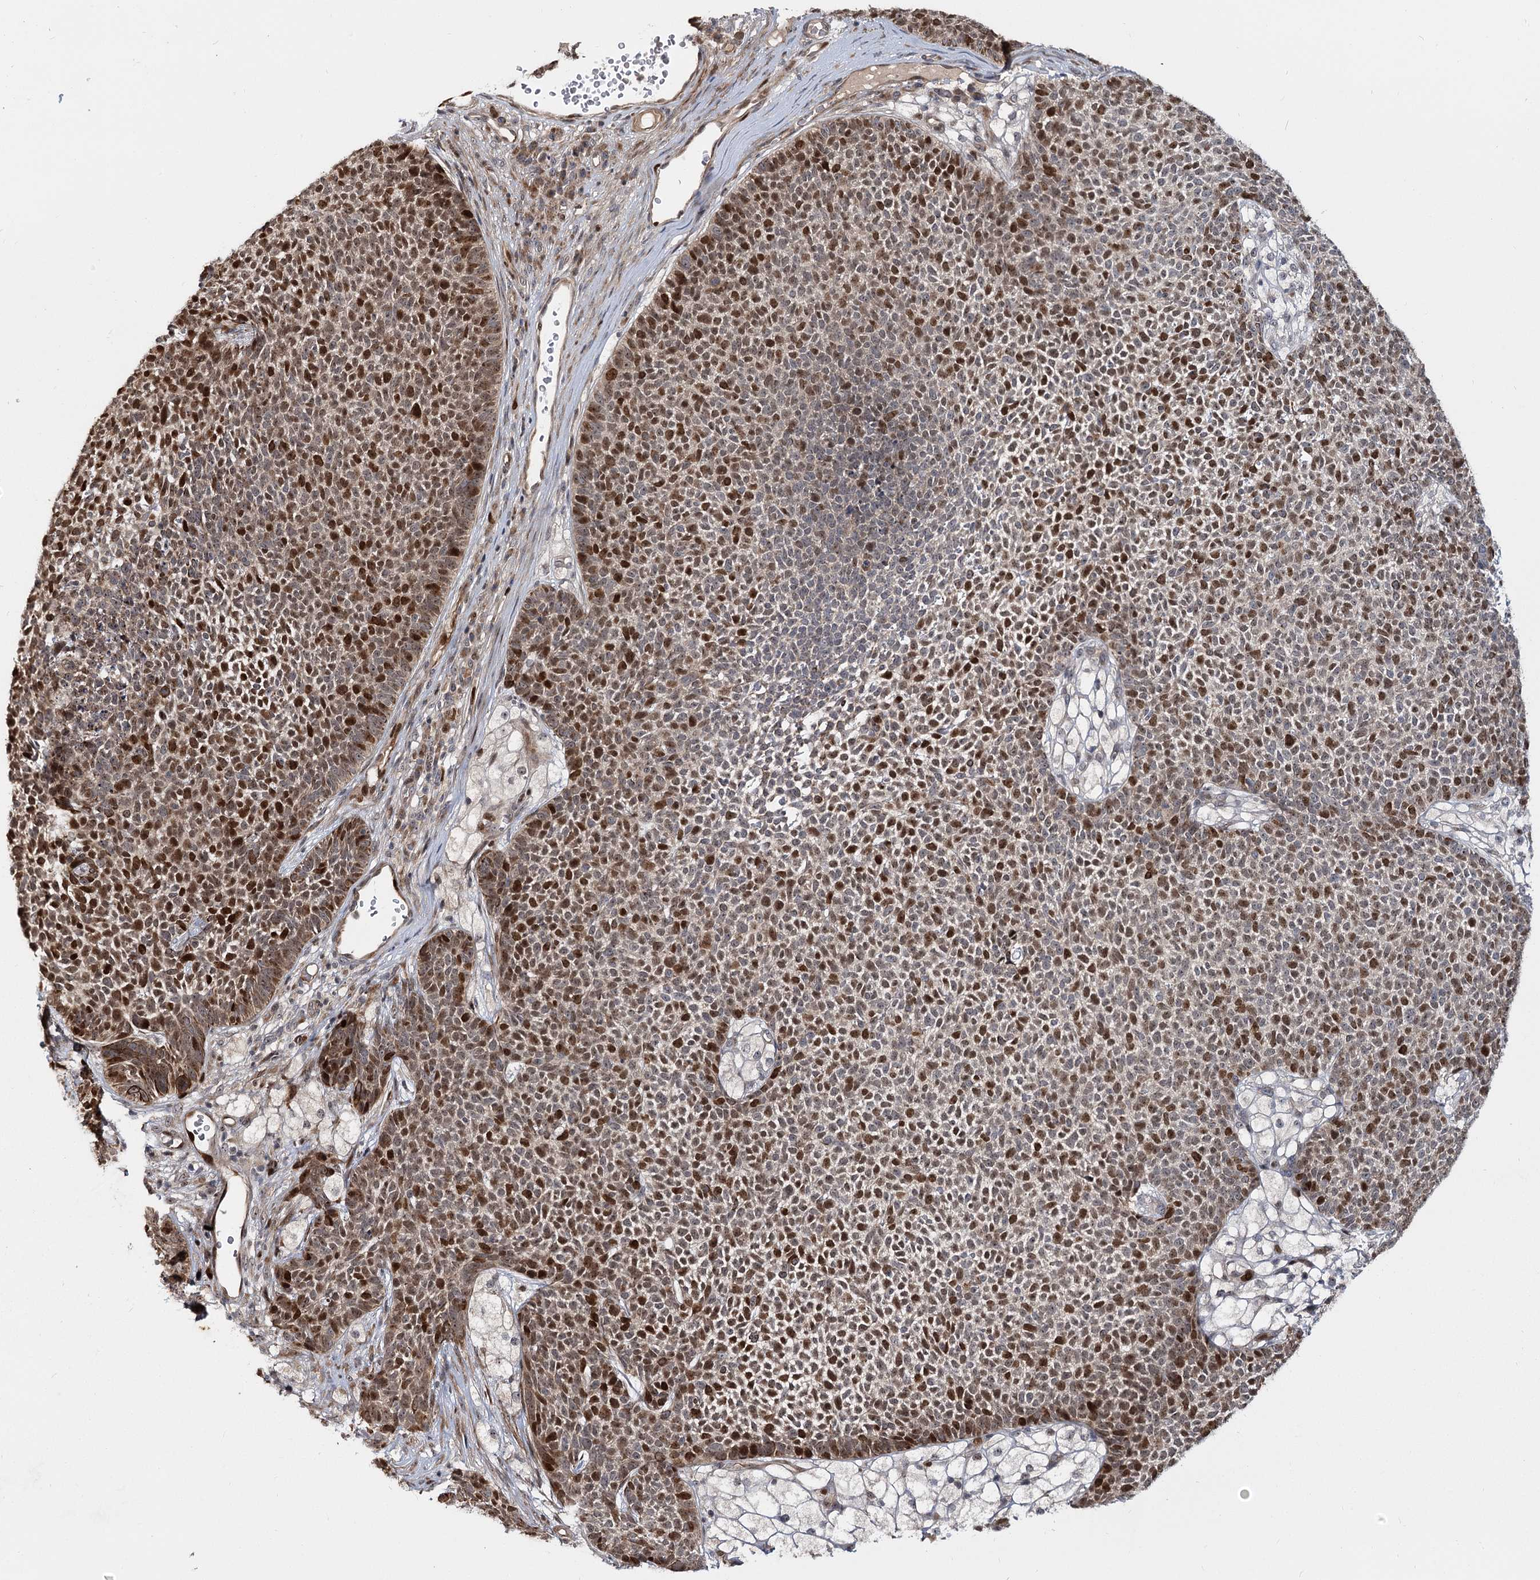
{"staining": {"intensity": "moderate", "quantity": "25%-75%", "location": "nuclear"}, "tissue": "skin cancer", "cell_type": "Tumor cells", "image_type": "cancer", "snomed": [{"axis": "morphology", "description": "Basal cell carcinoma"}, {"axis": "topography", "description": "Skin"}], "caption": "Immunohistochemistry (IHC) image of human basal cell carcinoma (skin) stained for a protein (brown), which demonstrates medium levels of moderate nuclear expression in approximately 25%-75% of tumor cells.", "gene": "PIK3C2A", "patient": {"sex": "female", "age": 84}}